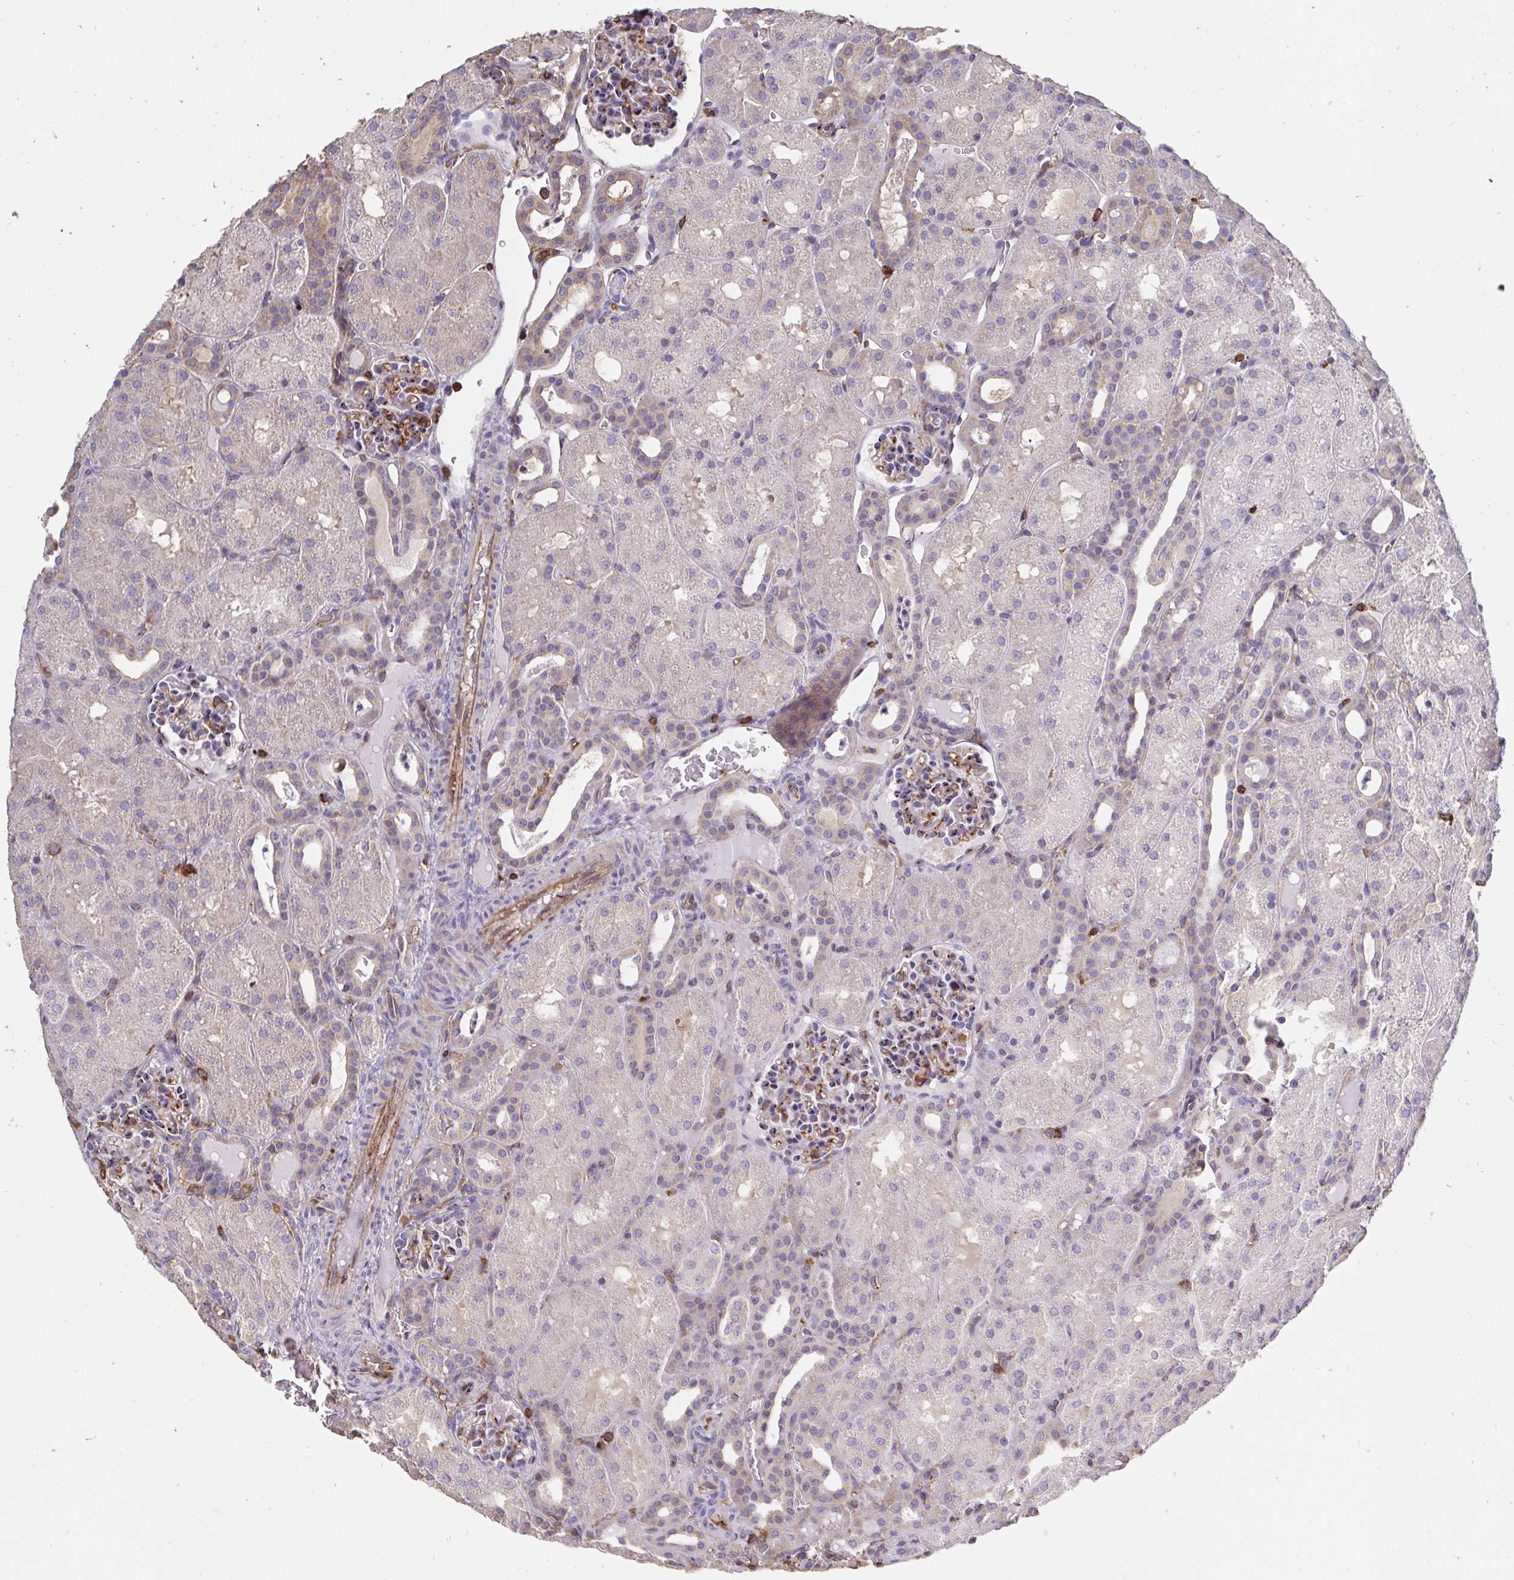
{"staining": {"intensity": "moderate", "quantity": "<25%", "location": "cytoplasmic/membranous"}, "tissue": "kidney", "cell_type": "Cells in glomeruli", "image_type": "normal", "snomed": [{"axis": "morphology", "description": "Normal tissue, NOS"}, {"axis": "topography", "description": "Kidney"}], "caption": "Moderate cytoplasmic/membranous protein staining is appreciated in approximately <25% of cells in glomeruli in kidney. The protein of interest is shown in brown color, while the nuclei are stained blue.", "gene": "CFL1", "patient": {"sex": "male", "age": 2}}